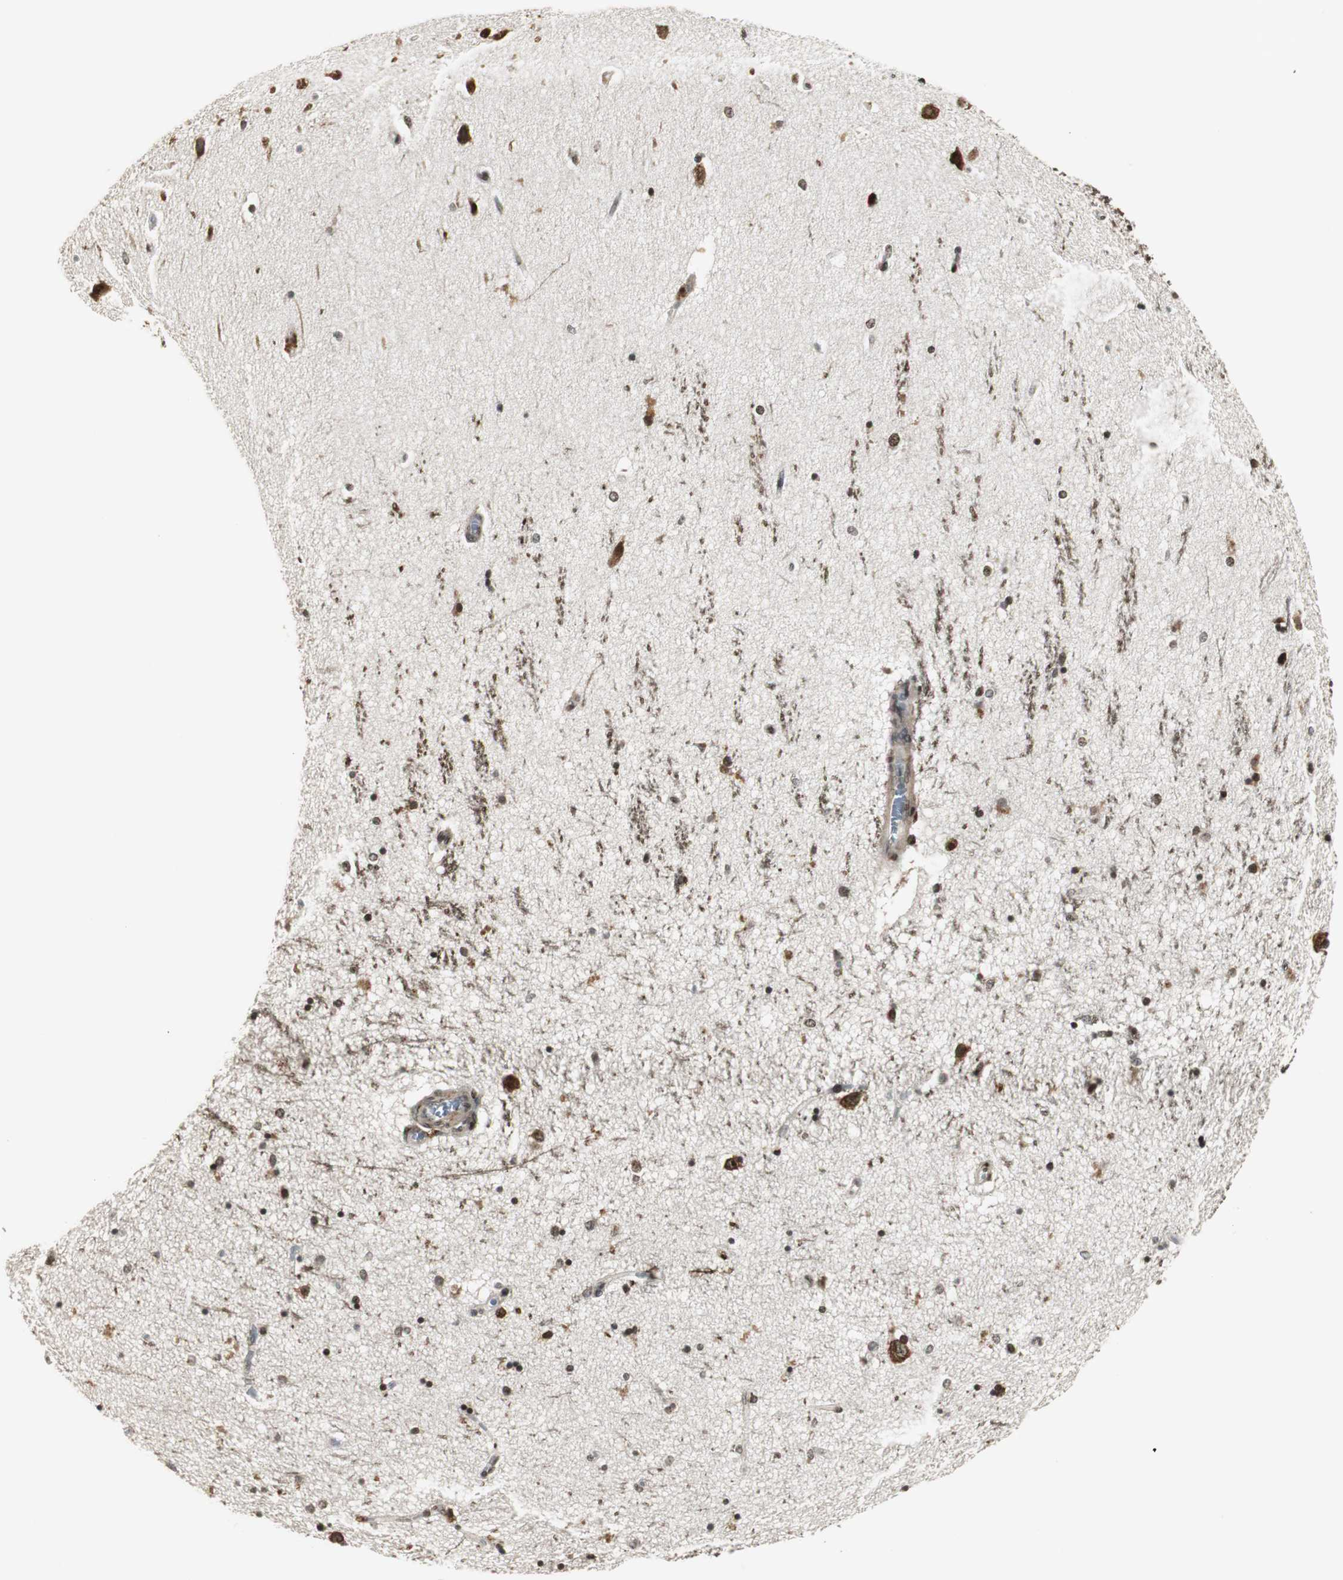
{"staining": {"intensity": "strong", "quantity": "25%-75%", "location": "cytoplasmic/membranous,nuclear"}, "tissue": "hippocampus", "cell_type": "Glial cells", "image_type": "normal", "snomed": [{"axis": "morphology", "description": "Normal tissue, NOS"}, {"axis": "topography", "description": "Hippocampus"}], "caption": "Glial cells demonstrate high levels of strong cytoplasmic/membranous,nuclear positivity in approximately 25%-75% of cells in benign human hippocampus.", "gene": "MPG", "patient": {"sex": "female", "age": 54}}